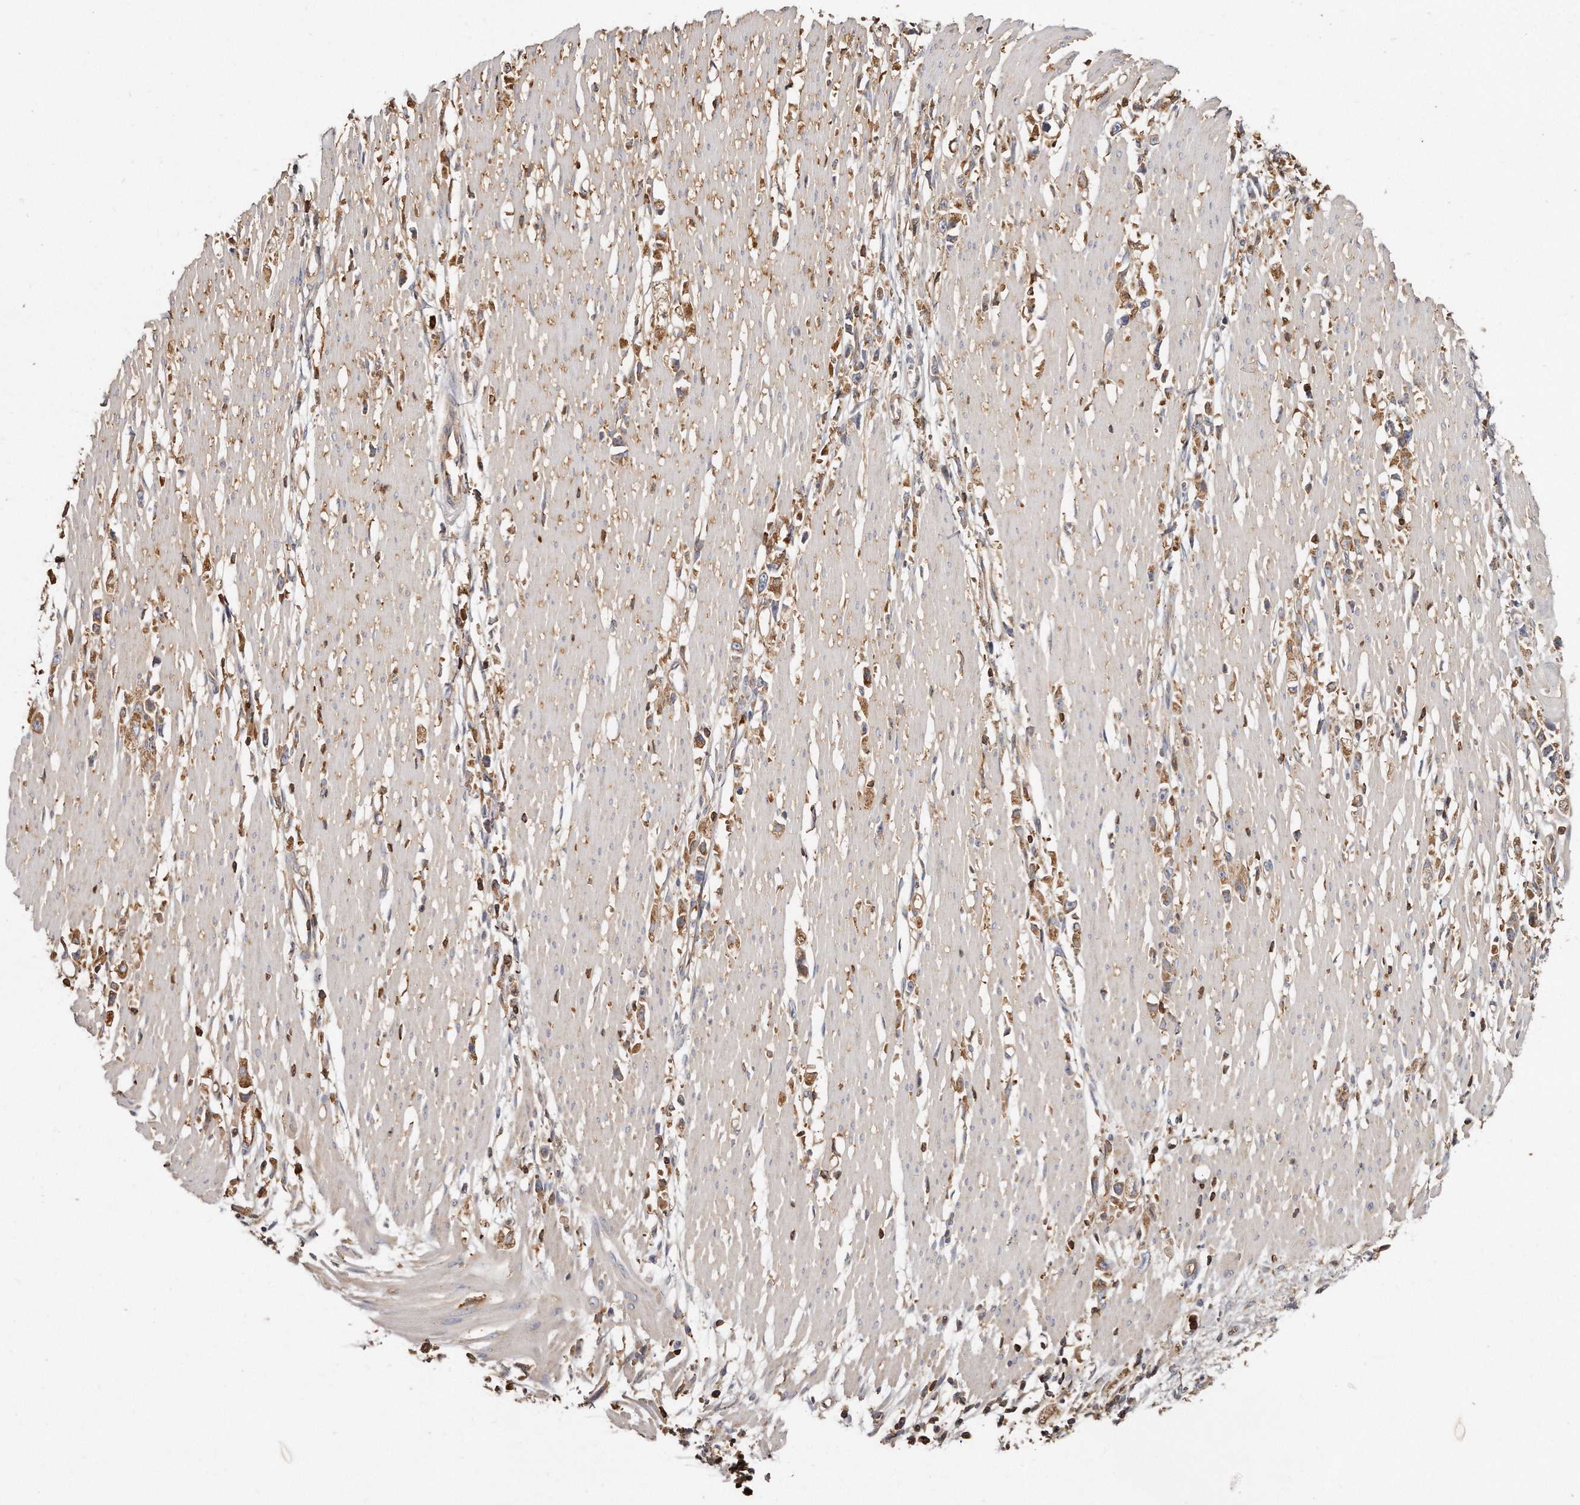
{"staining": {"intensity": "moderate", "quantity": ">75%", "location": "cytoplasmic/membranous"}, "tissue": "stomach cancer", "cell_type": "Tumor cells", "image_type": "cancer", "snomed": [{"axis": "morphology", "description": "Adenocarcinoma, NOS"}, {"axis": "topography", "description": "Stomach"}], "caption": "Stomach cancer (adenocarcinoma) stained with IHC exhibits moderate cytoplasmic/membranous positivity in about >75% of tumor cells.", "gene": "CAP1", "patient": {"sex": "female", "age": 59}}